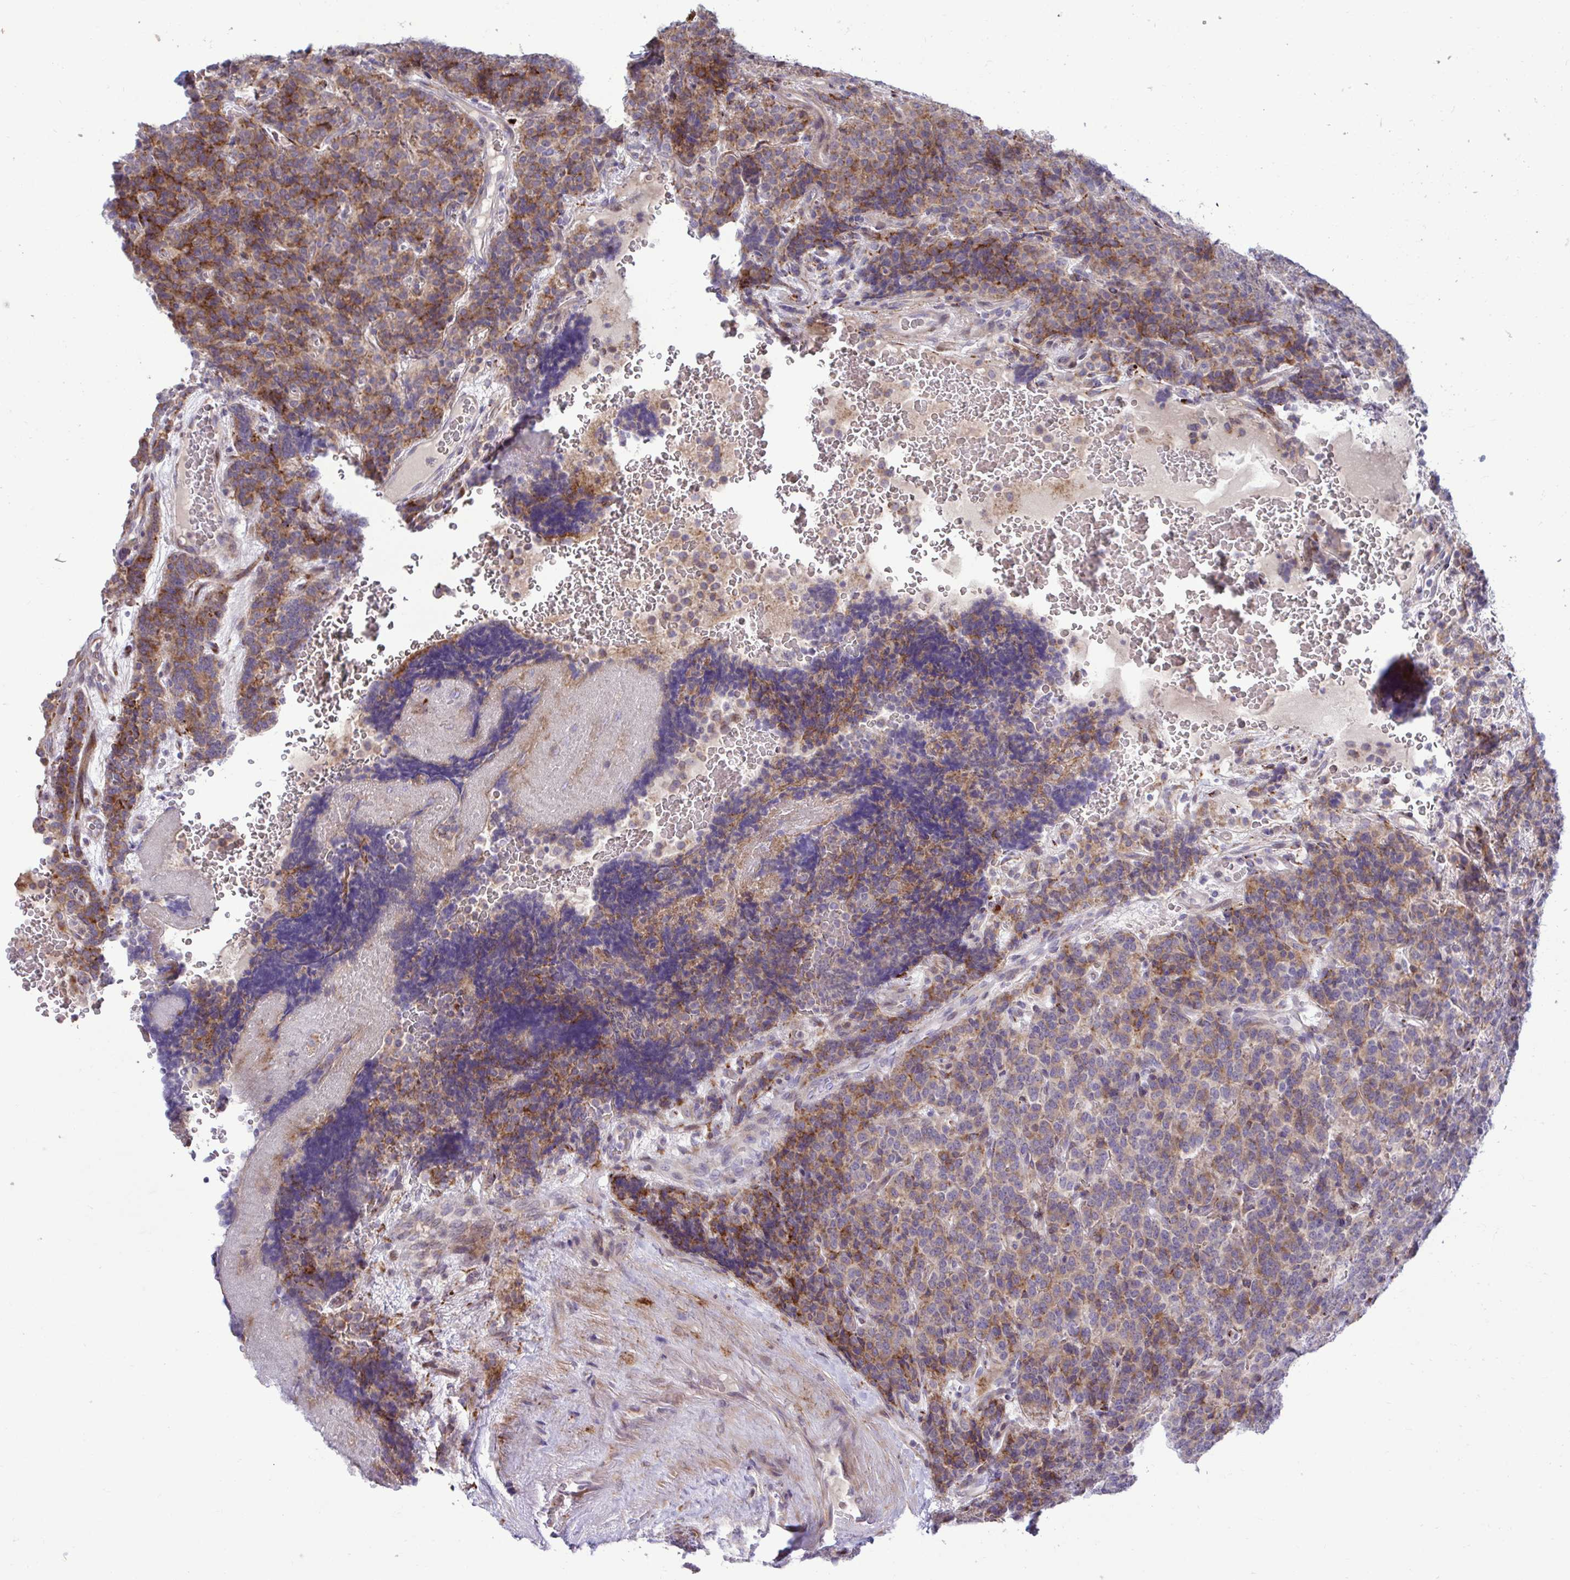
{"staining": {"intensity": "moderate", "quantity": ">75%", "location": "cytoplasmic/membranous"}, "tissue": "carcinoid", "cell_type": "Tumor cells", "image_type": "cancer", "snomed": [{"axis": "morphology", "description": "Carcinoid, malignant, NOS"}, {"axis": "topography", "description": "Pancreas"}], "caption": "Immunohistochemistry (DAB (3,3'-diaminobenzidine)) staining of human carcinoid demonstrates moderate cytoplasmic/membranous protein positivity in about >75% of tumor cells.", "gene": "LIMS1", "patient": {"sex": "male", "age": 36}}